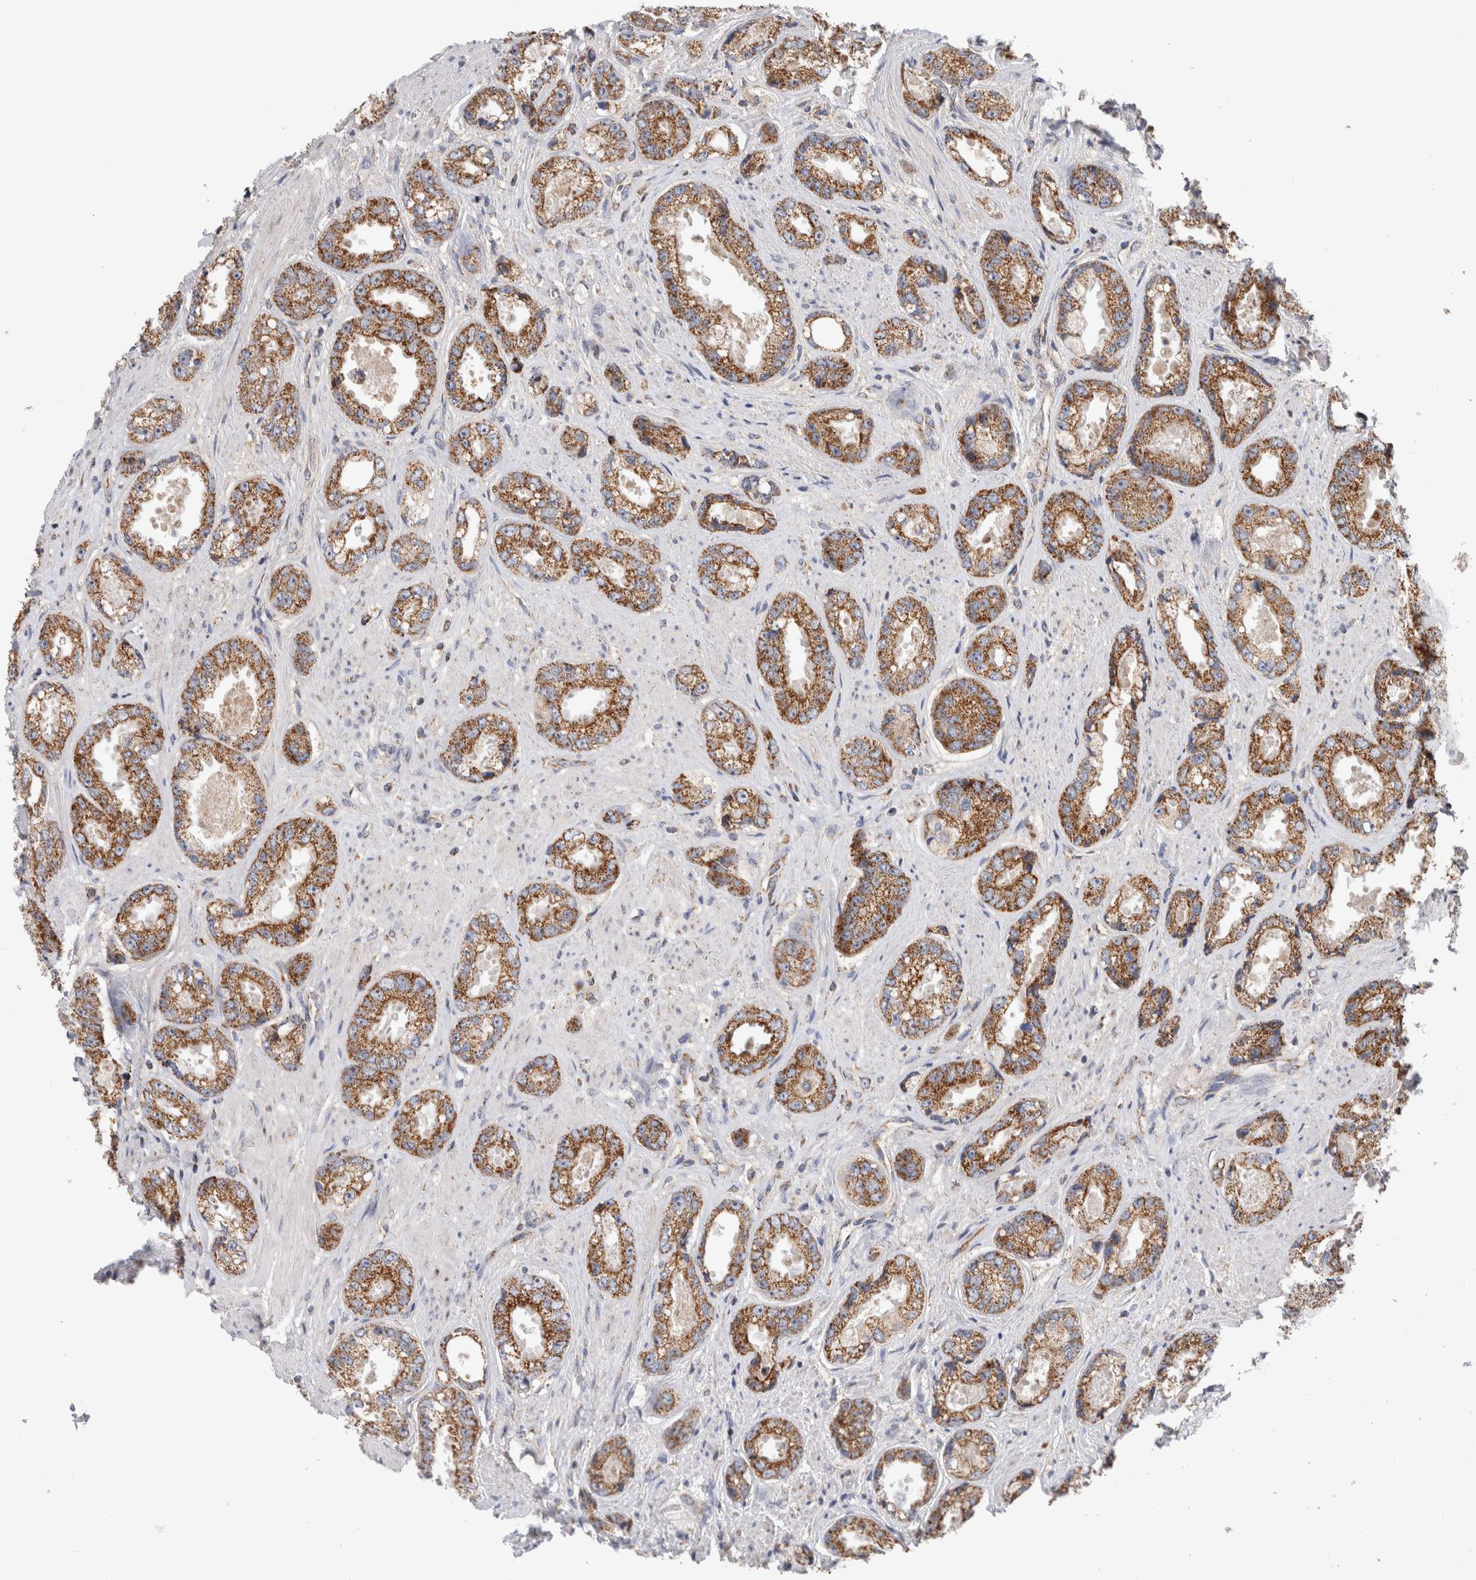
{"staining": {"intensity": "moderate", "quantity": ">75%", "location": "cytoplasmic/membranous"}, "tissue": "prostate cancer", "cell_type": "Tumor cells", "image_type": "cancer", "snomed": [{"axis": "morphology", "description": "Adenocarcinoma, High grade"}, {"axis": "topography", "description": "Prostate"}], "caption": "Tumor cells exhibit medium levels of moderate cytoplasmic/membranous staining in about >75% of cells in high-grade adenocarcinoma (prostate). Nuclei are stained in blue.", "gene": "IARS2", "patient": {"sex": "male", "age": 61}}